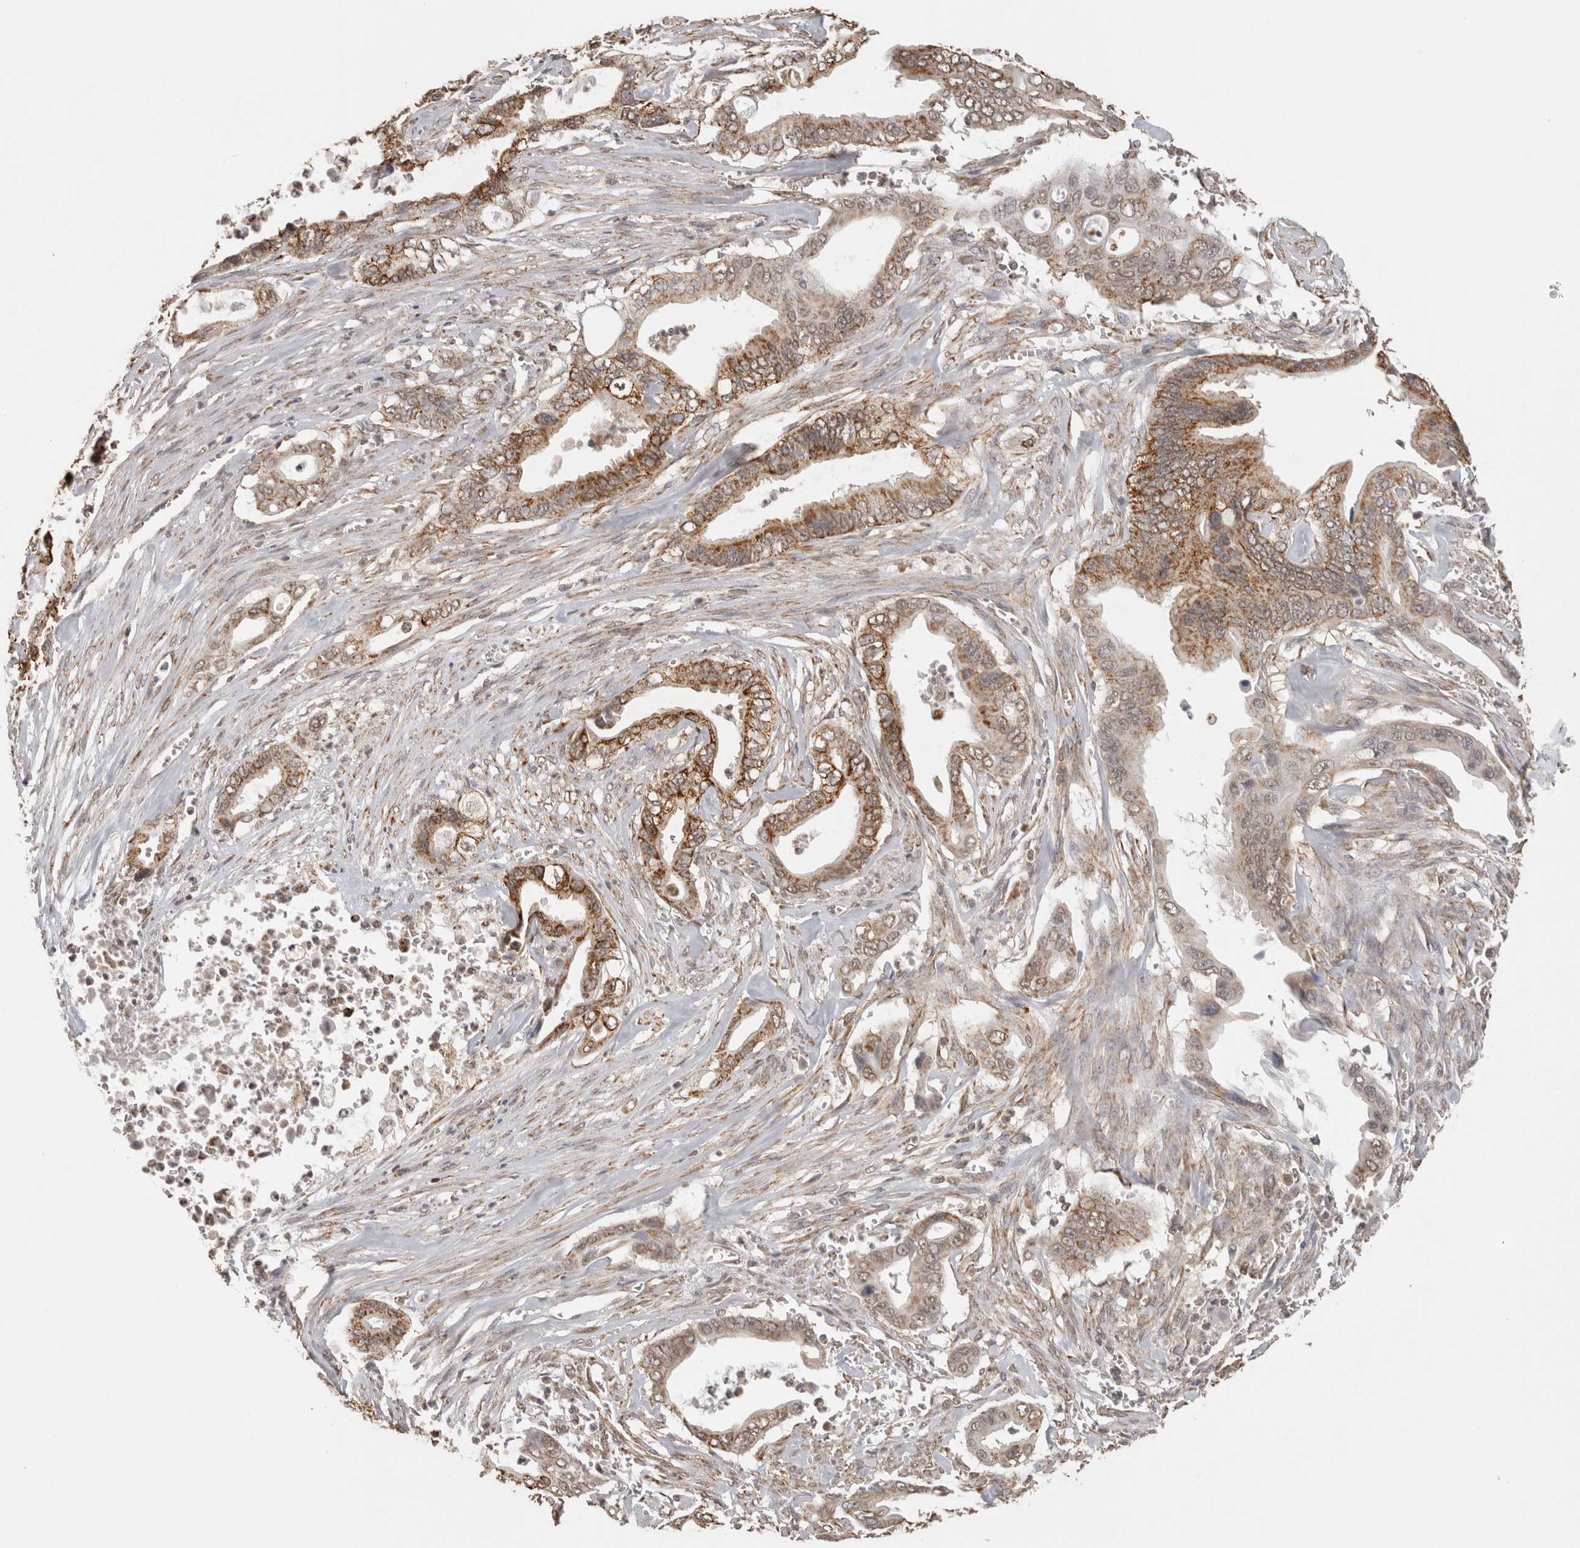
{"staining": {"intensity": "moderate", "quantity": ">75%", "location": "cytoplasmic/membranous"}, "tissue": "pancreatic cancer", "cell_type": "Tumor cells", "image_type": "cancer", "snomed": [{"axis": "morphology", "description": "Adenocarcinoma, NOS"}, {"axis": "topography", "description": "Pancreas"}], "caption": "Moderate cytoplasmic/membranous expression for a protein is appreciated in approximately >75% of tumor cells of pancreatic cancer (adenocarcinoma) using immunohistochemistry.", "gene": "BNIP3L", "patient": {"sex": "male", "age": 59}}